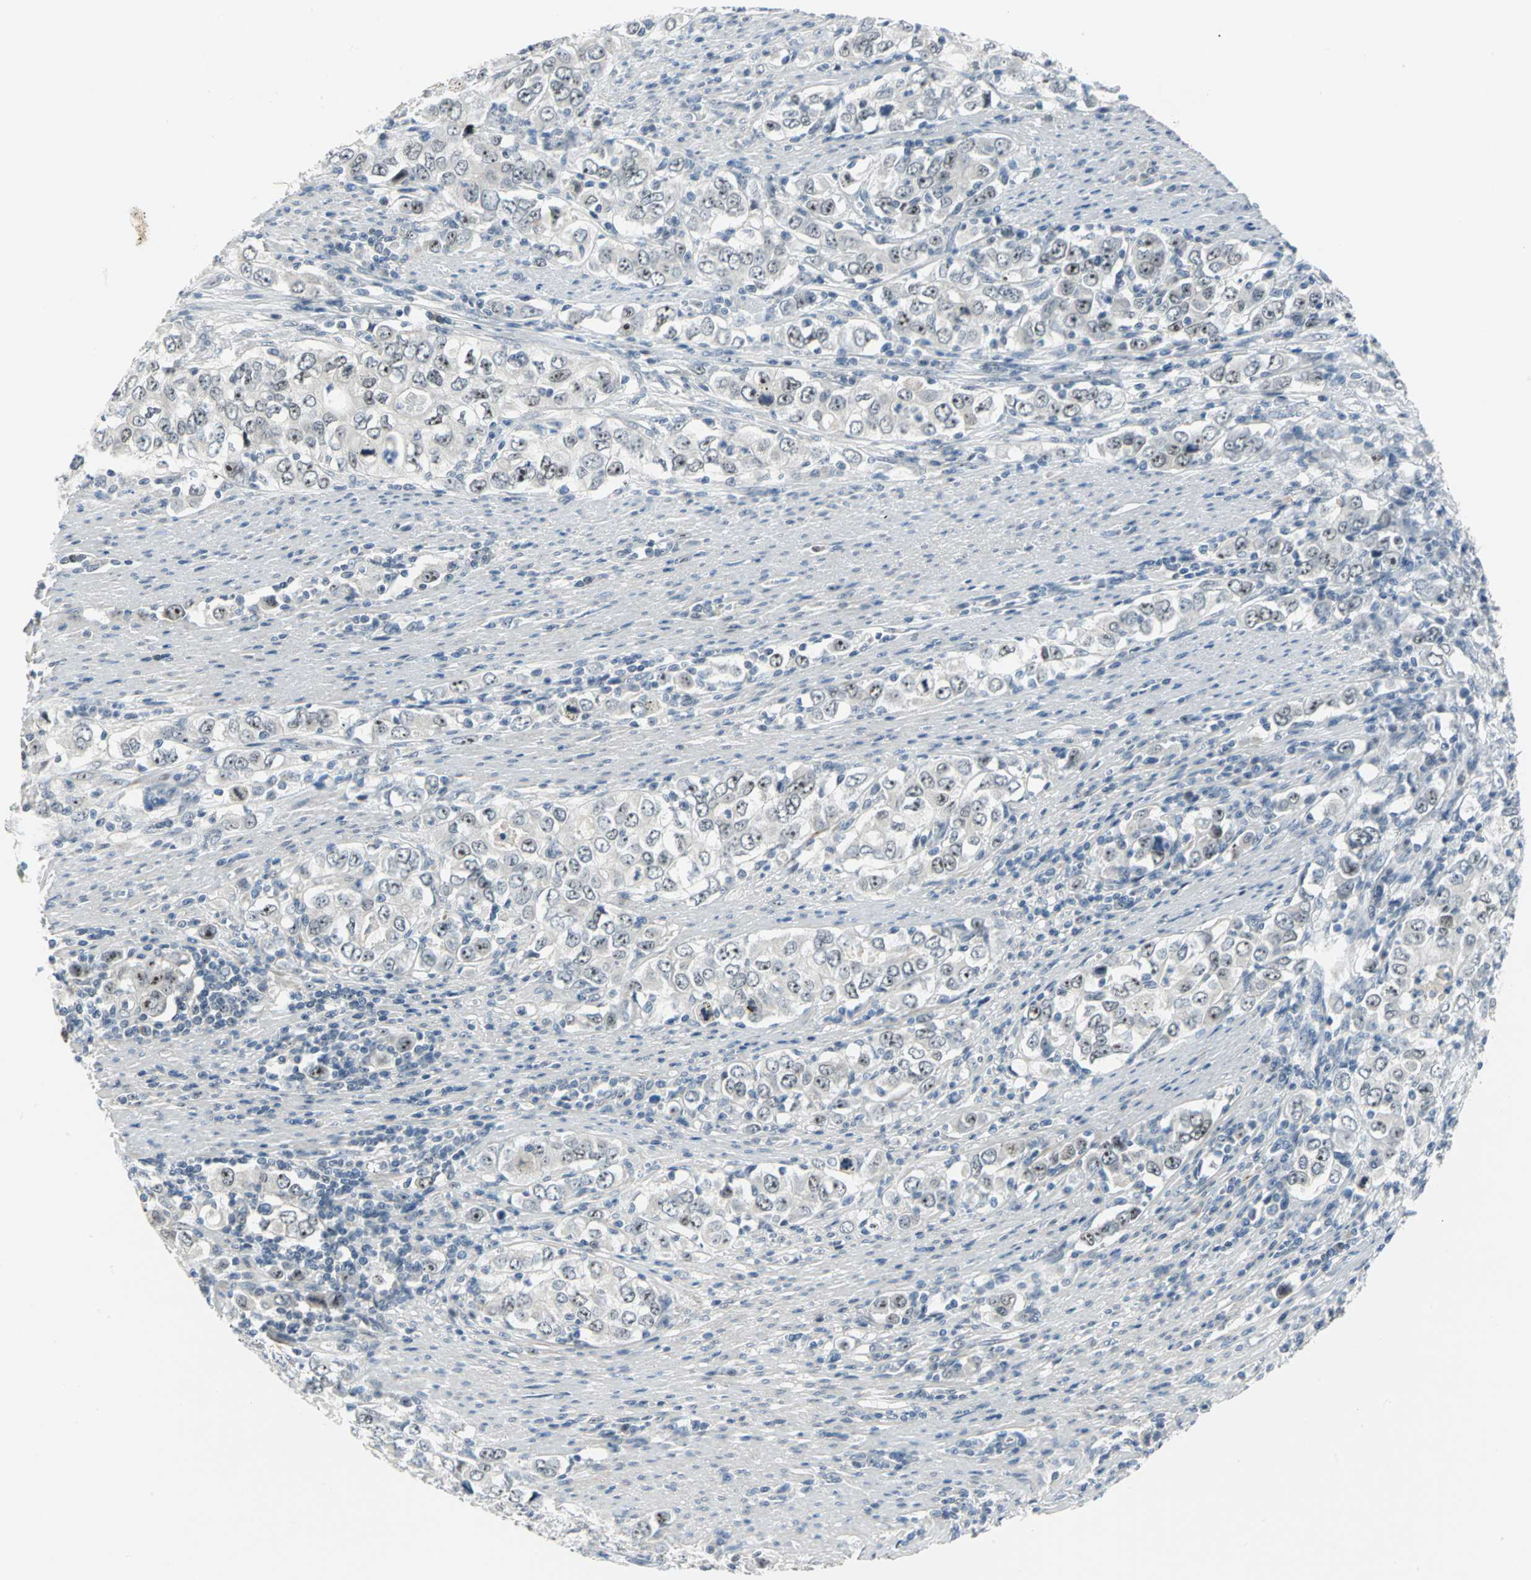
{"staining": {"intensity": "strong", "quantity": ">75%", "location": "nuclear"}, "tissue": "stomach cancer", "cell_type": "Tumor cells", "image_type": "cancer", "snomed": [{"axis": "morphology", "description": "Adenocarcinoma, NOS"}, {"axis": "topography", "description": "Stomach, lower"}], "caption": "Stomach adenocarcinoma stained with a protein marker displays strong staining in tumor cells.", "gene": "MYBBP1A", "patient": {"sex": "female", "age": 72}}